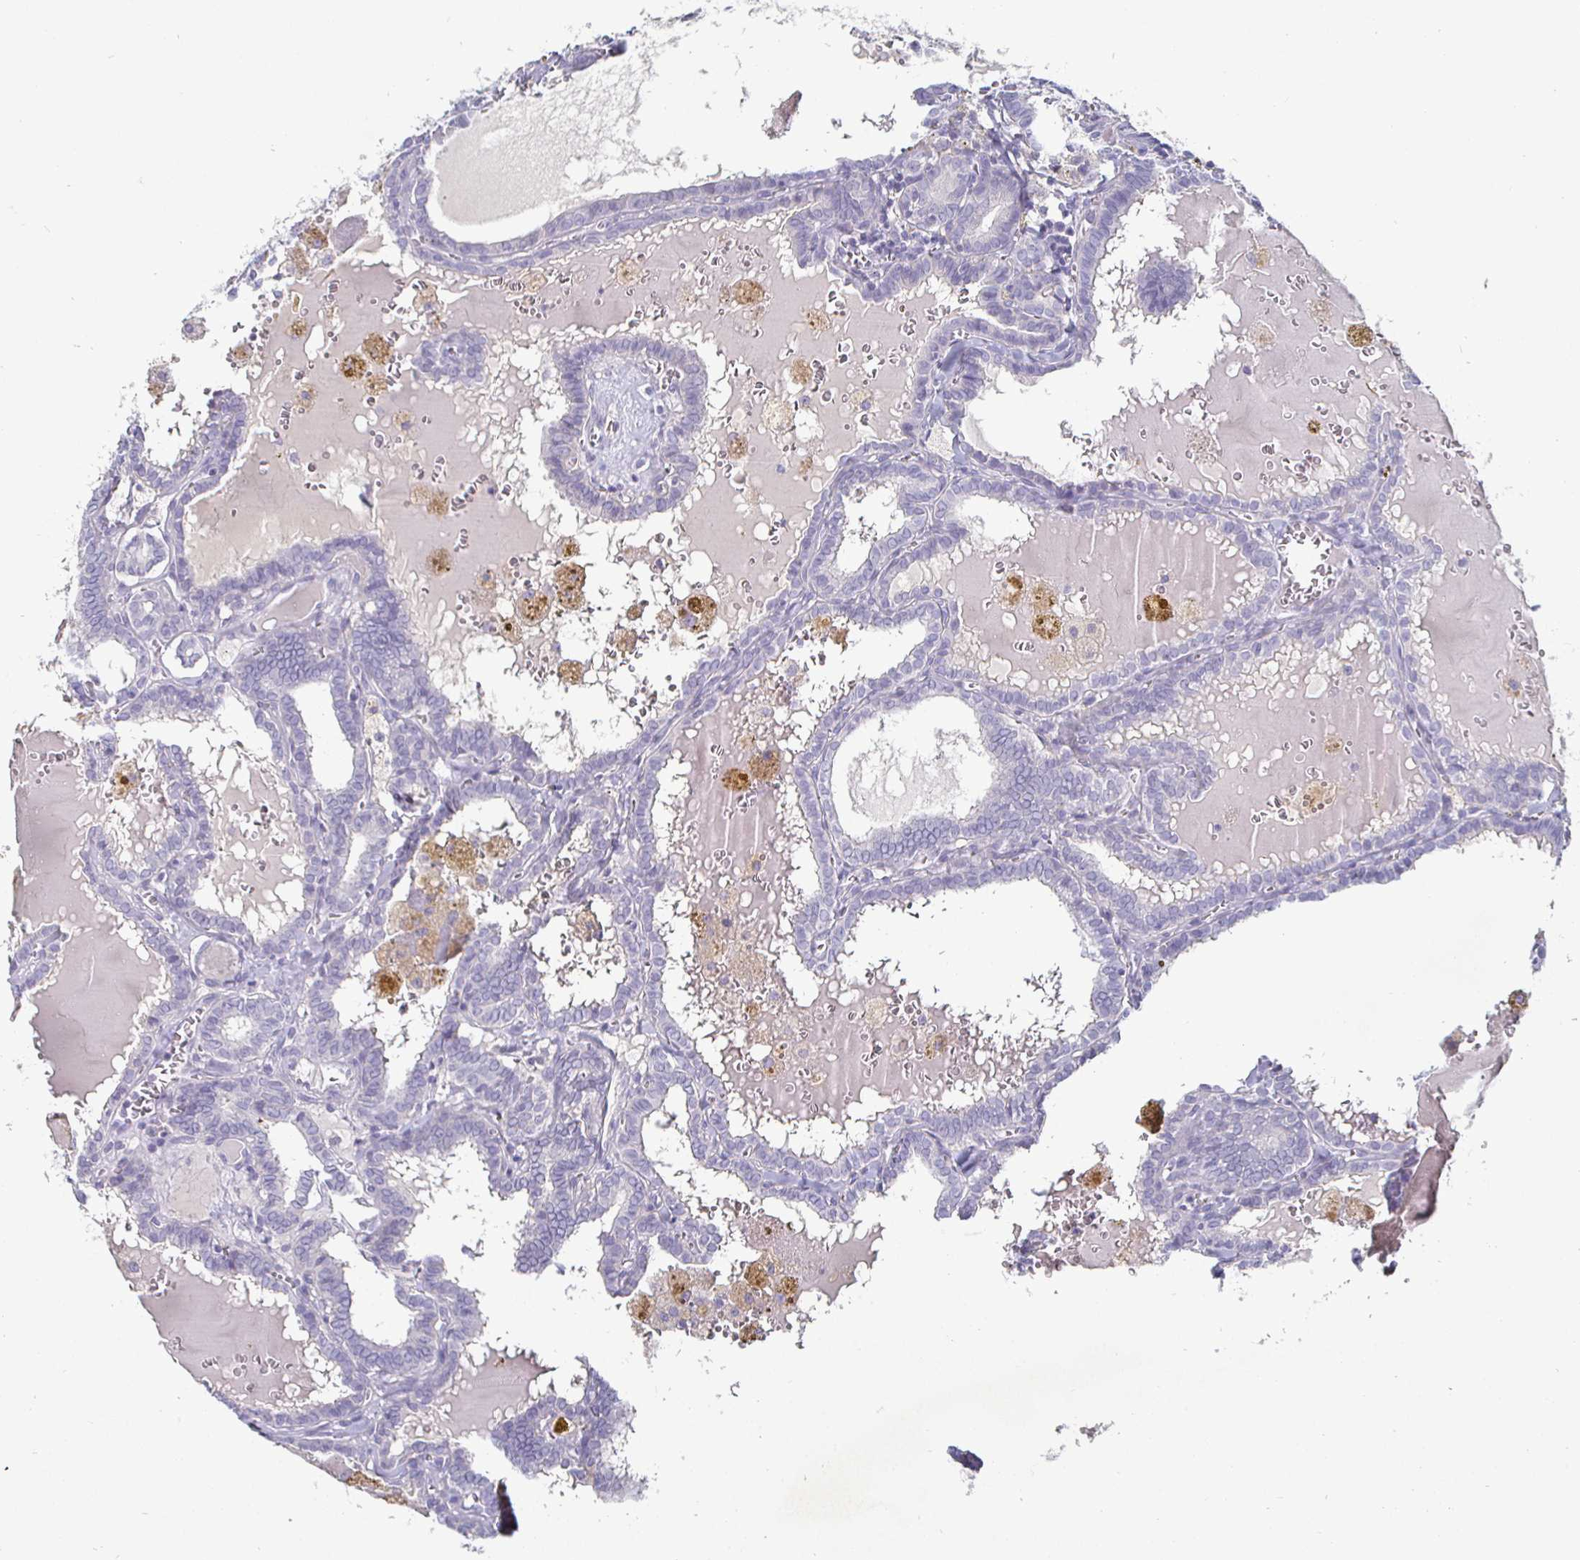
{"staining": {"intensity": "negative", "quantity": "none", "location": "none"}, "tissue": "thyroid cancer", "cell_type": "Tumor cells", "image_type": "cancer", "snomed": [{"axis": "morphology", "description": "Papillary adenocarcinoma, NOS"}, {"axis": "topography", "description": "Thyroid gland"}], "caption": "This is an IHC histopathology image of human thyroid cancer (papillary adenocarcinoma). There is no expression in tumor cells.", "gene": "ENPP1", "patient": {"sex": "female", "age": 39}}